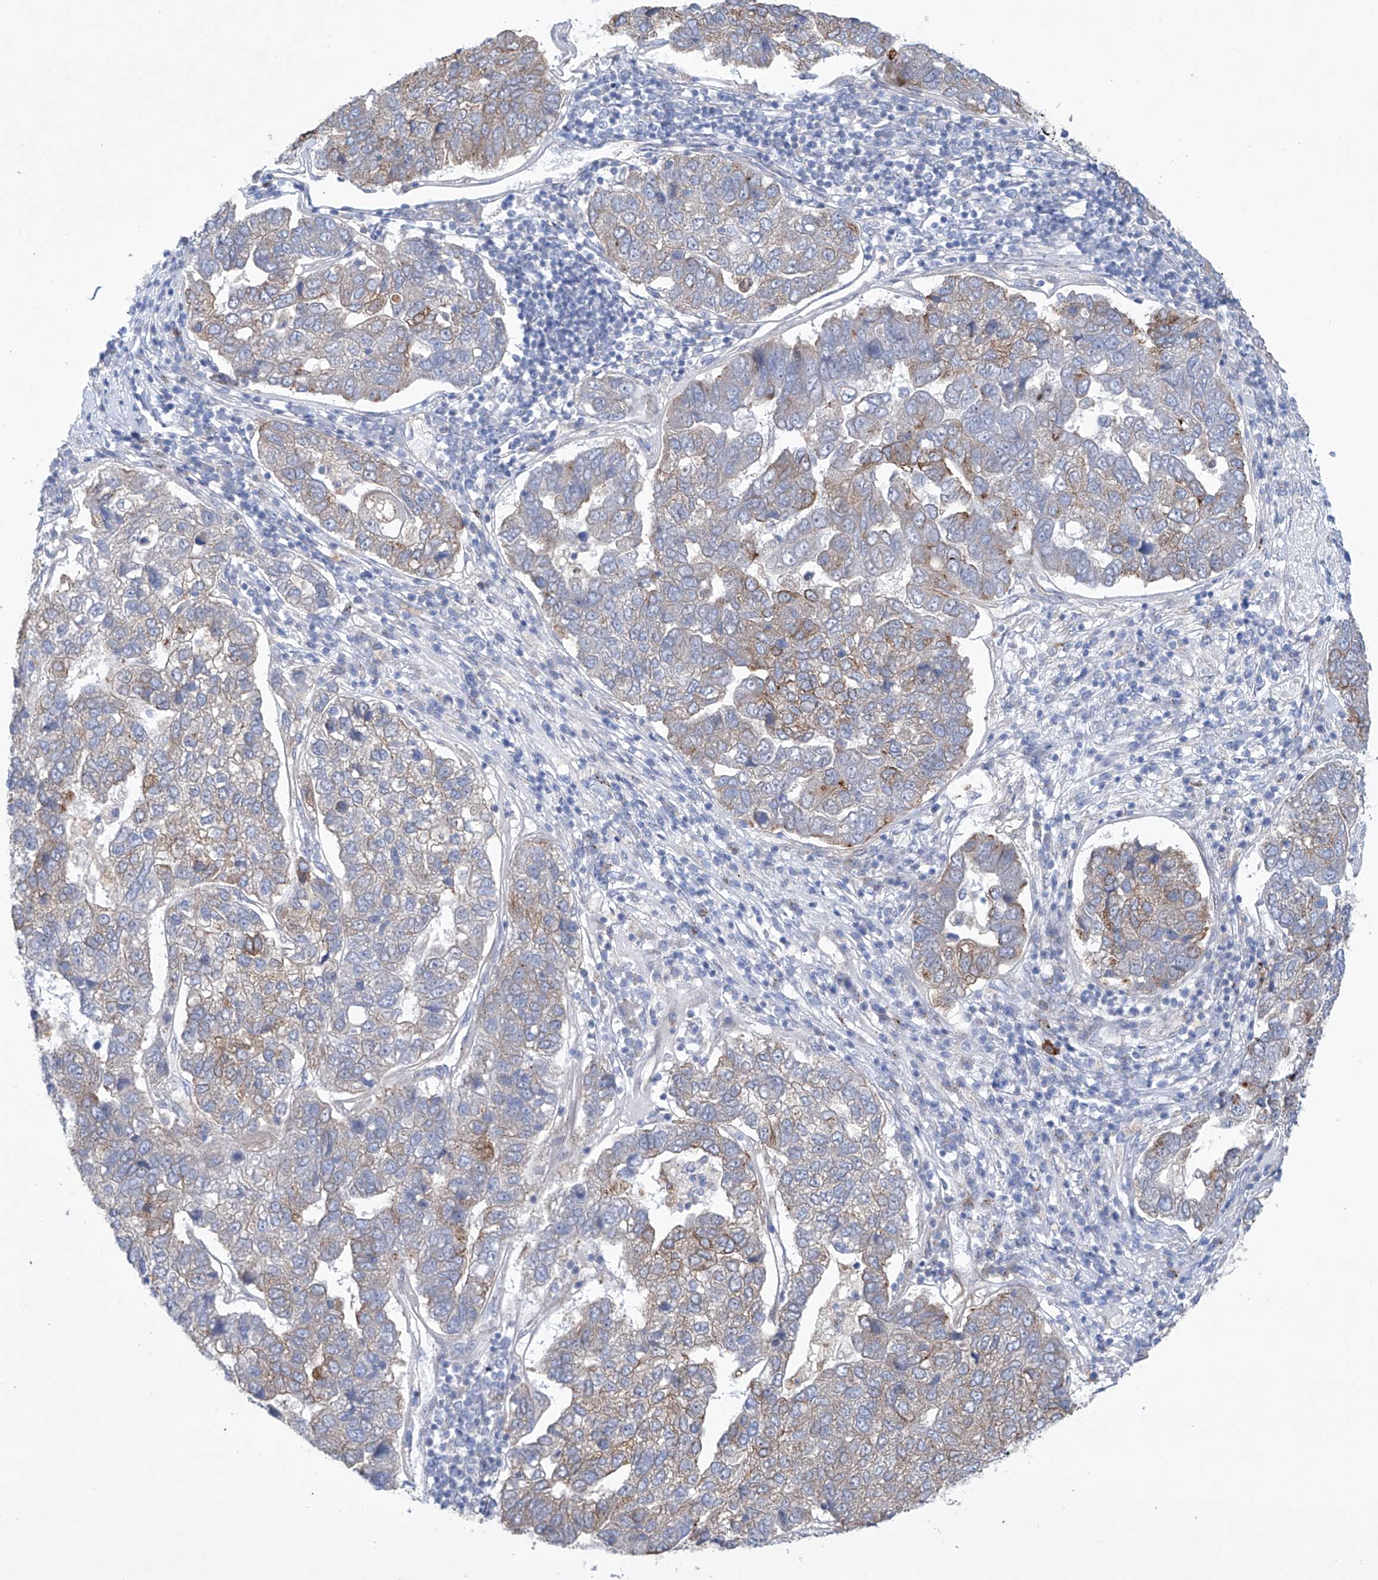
{"staining": {"intensity": "moderate", "quantity": "<25%", "location": "cytoplasmic/membranous"}, "tissue": "pancreatic cancer", "cell_type": "Tumor cells", "image_type": "cancer", "snomed": [{"axis": "morphology", "description": "Adenocarcinoma, NOS"}, {"axis": "topography", "description": "Pancreas"}], "caption": "The histopathology image shows a brown stain indicating the presence of a protein in the cytoplasmic/membranous of tumor cells in pancreatic cancer (adenocarcinoma). (IHC, brightfield microscopy, high magnification).", "gene": "KLC4", "patient": {"sex": "female", "age": 61}}